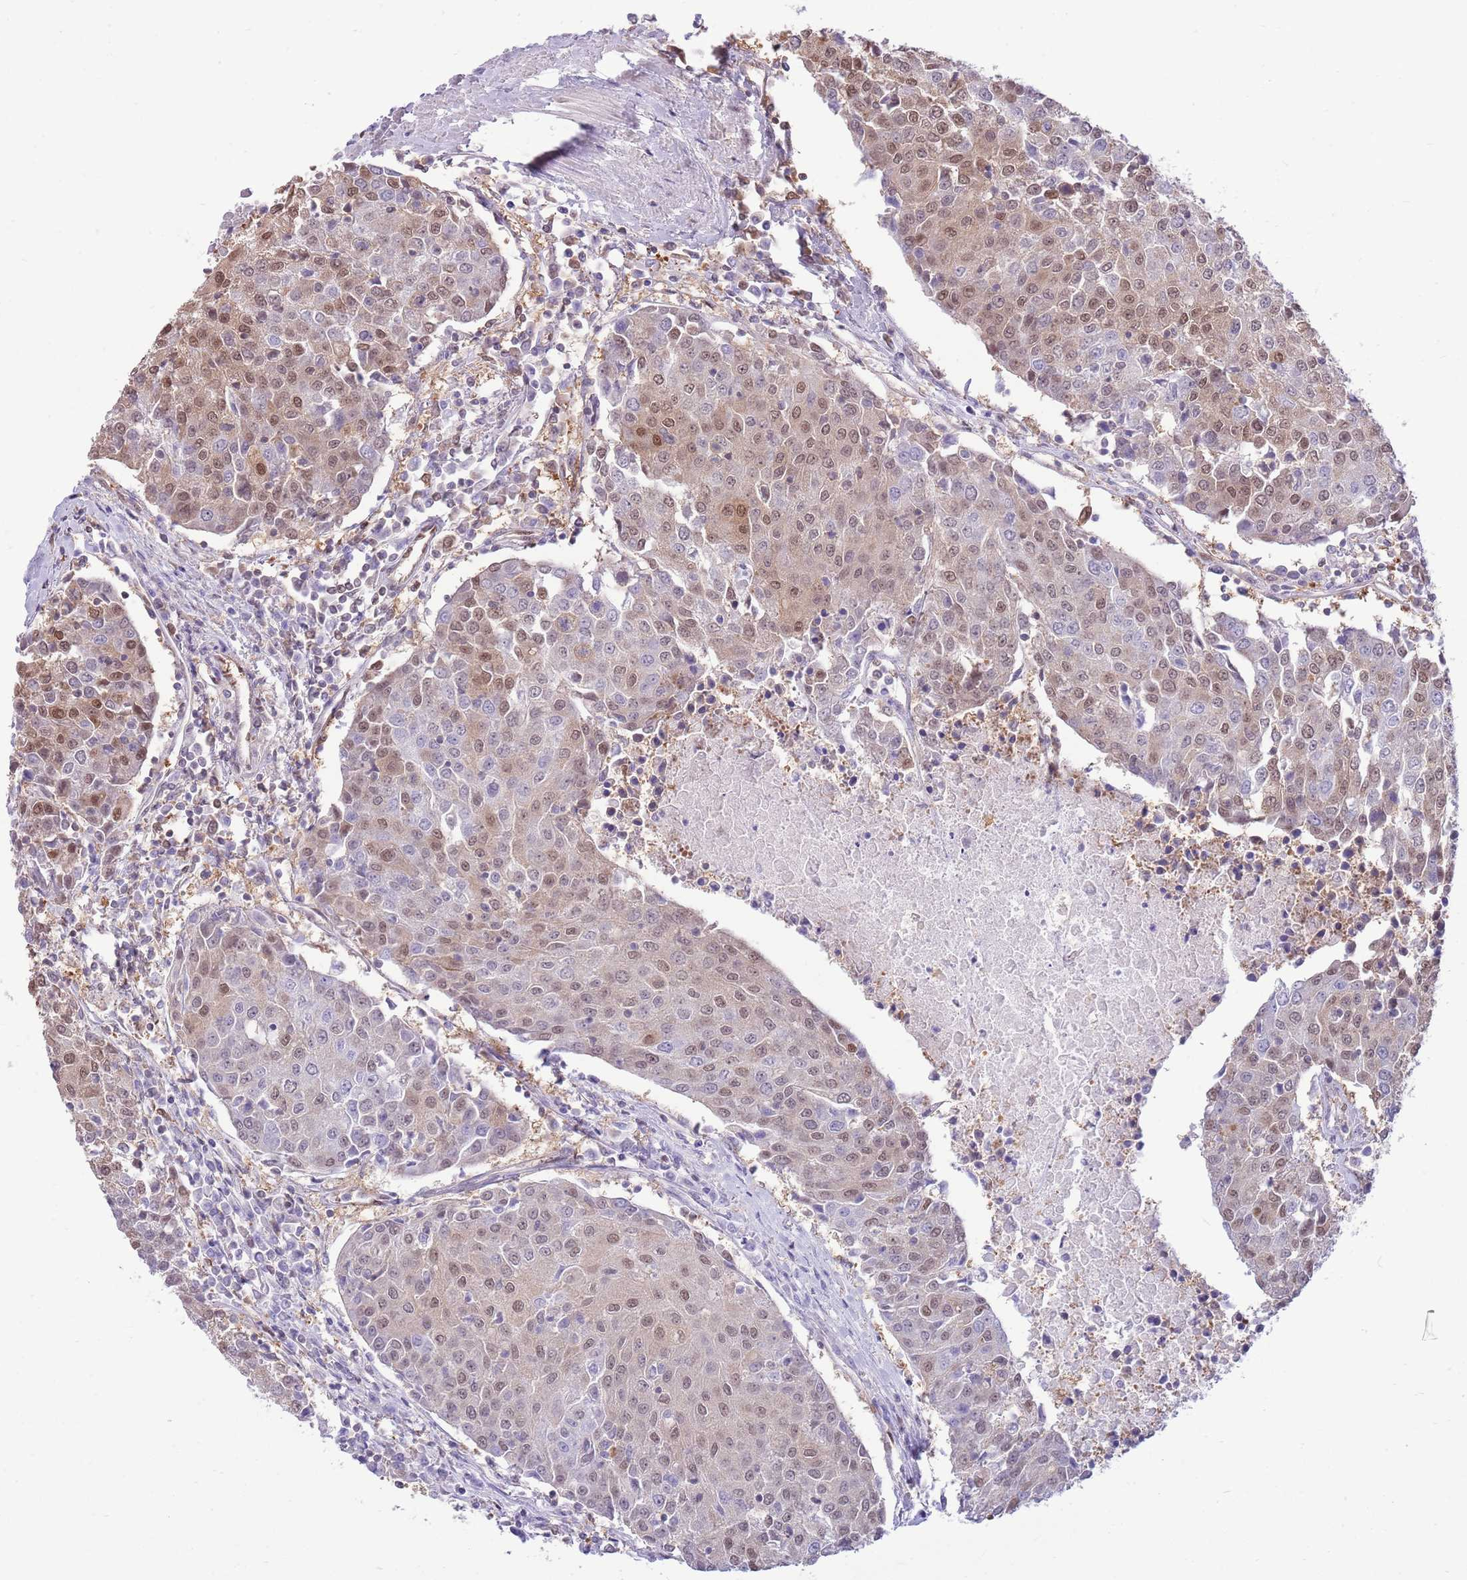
{"staining": {"intensity": "moderate", "quantity": "25%-75%", "location": "nuclear"}, "tissue": "urothelial cancer", "cell_type": "Tumor cells", "image_type": "cancer", "snomed": [{"axis": "morphology", "description": "Urothelial carcinoma, High grade"}, {"axis": "topography", "description": "Urinary bladder"}], "caption": "Immunohistochemistry micrograph of human urothelial cancer stained for a protein (brown), which exhibits medium levels of moderate nuclear expression in approximately 25%-75% of tumor cells.", "gene": "NSFL1C", "patient": {"sex": "female", "age": 85}}